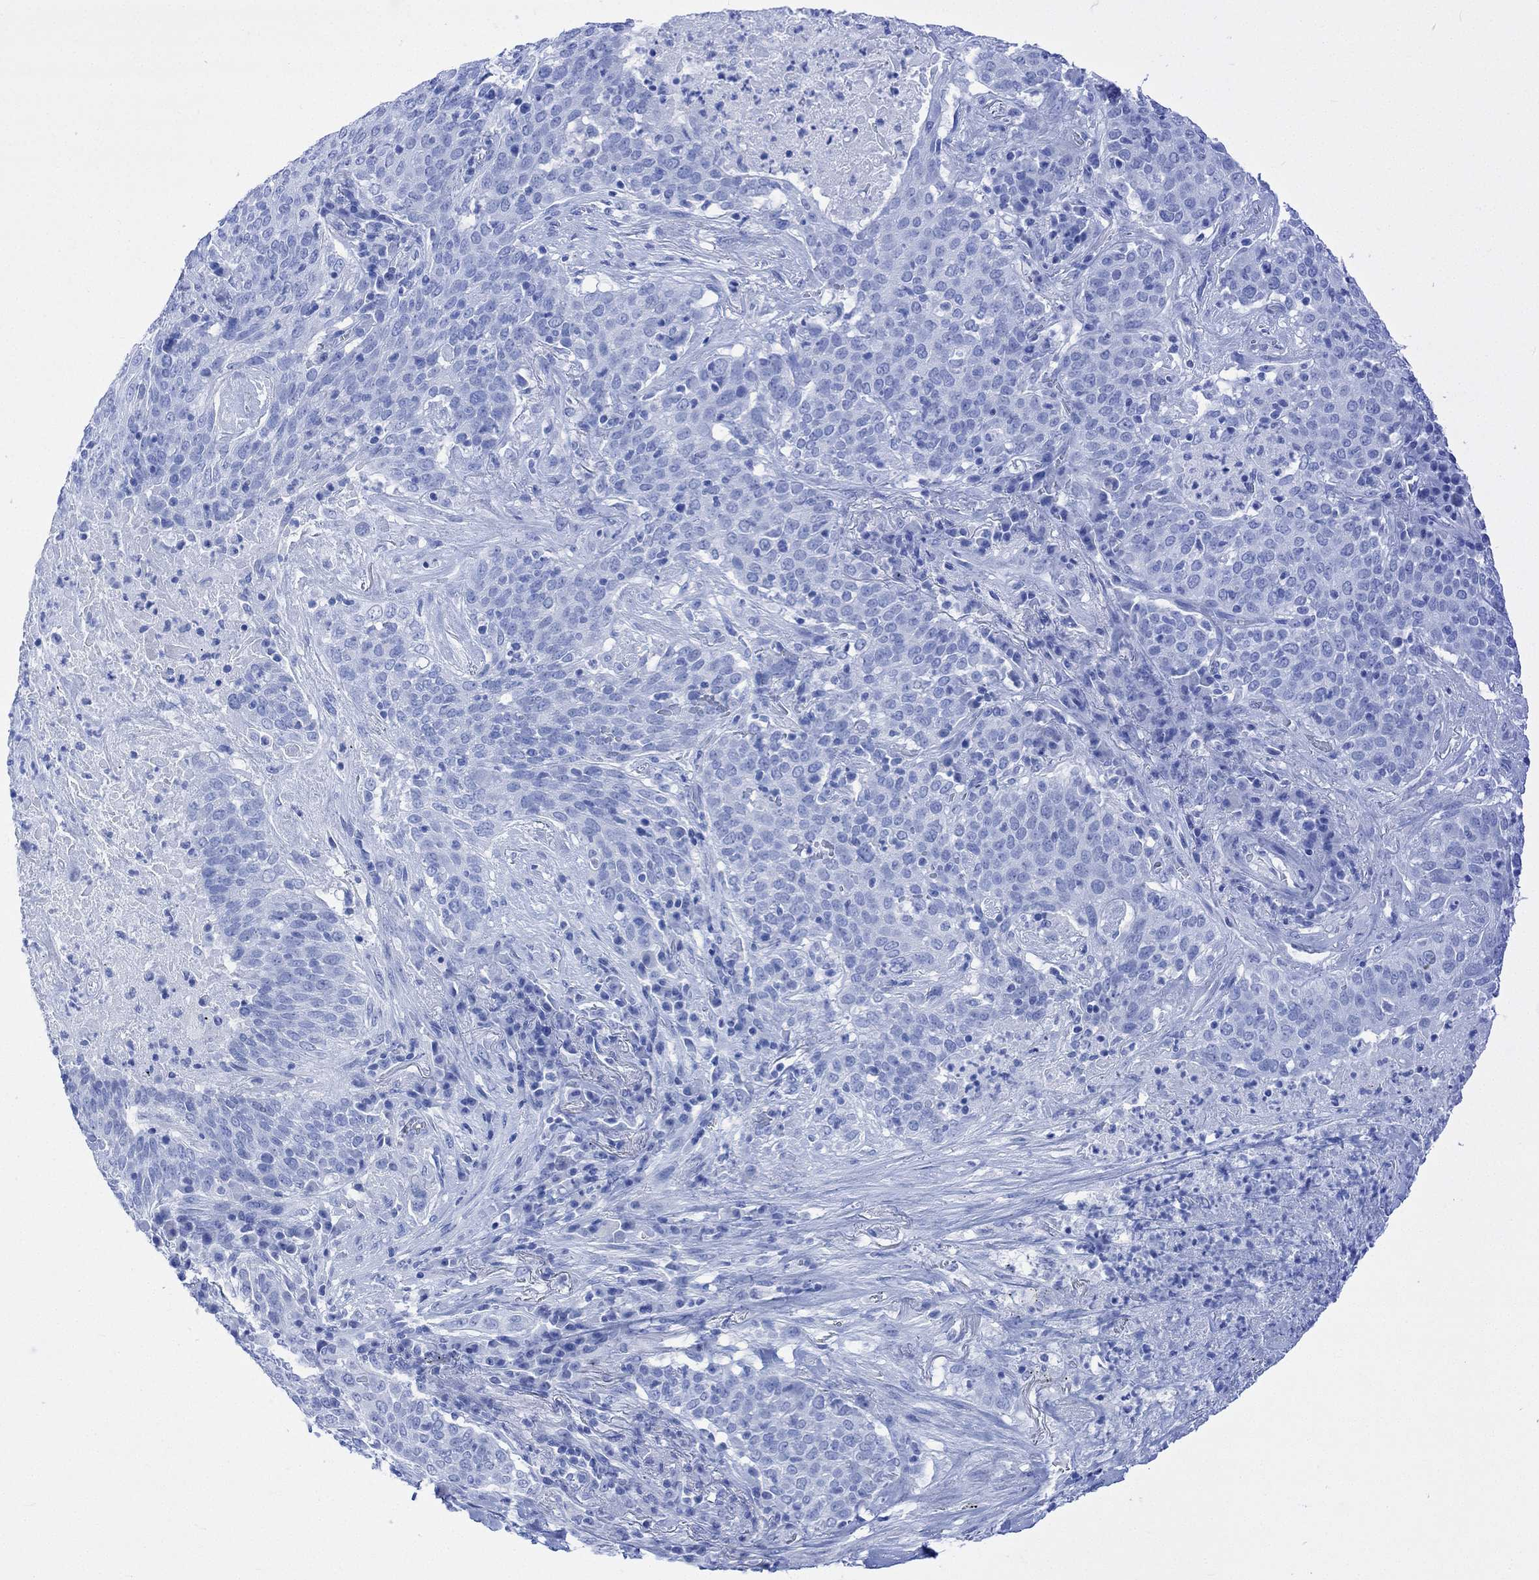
{"staining": {"intensity": "negative", "quantity": "none", "location": "none"}, "tissue": "lung cancer", "cell_type": "Tumor cells", "image_type": "cancer", "snomed": [{"axis": "morphology", "description": "Squamous cell carcinoma, NOS"}, {"axis": "topography", "description": "Lung"}], "caption": "Immunohistochemical staining of lung cancer (squamous cell carcinoma) displays no significant positivity in tumor cells.", "gene": "CELF4", "patient": {"sex": "male", "age": 82}}